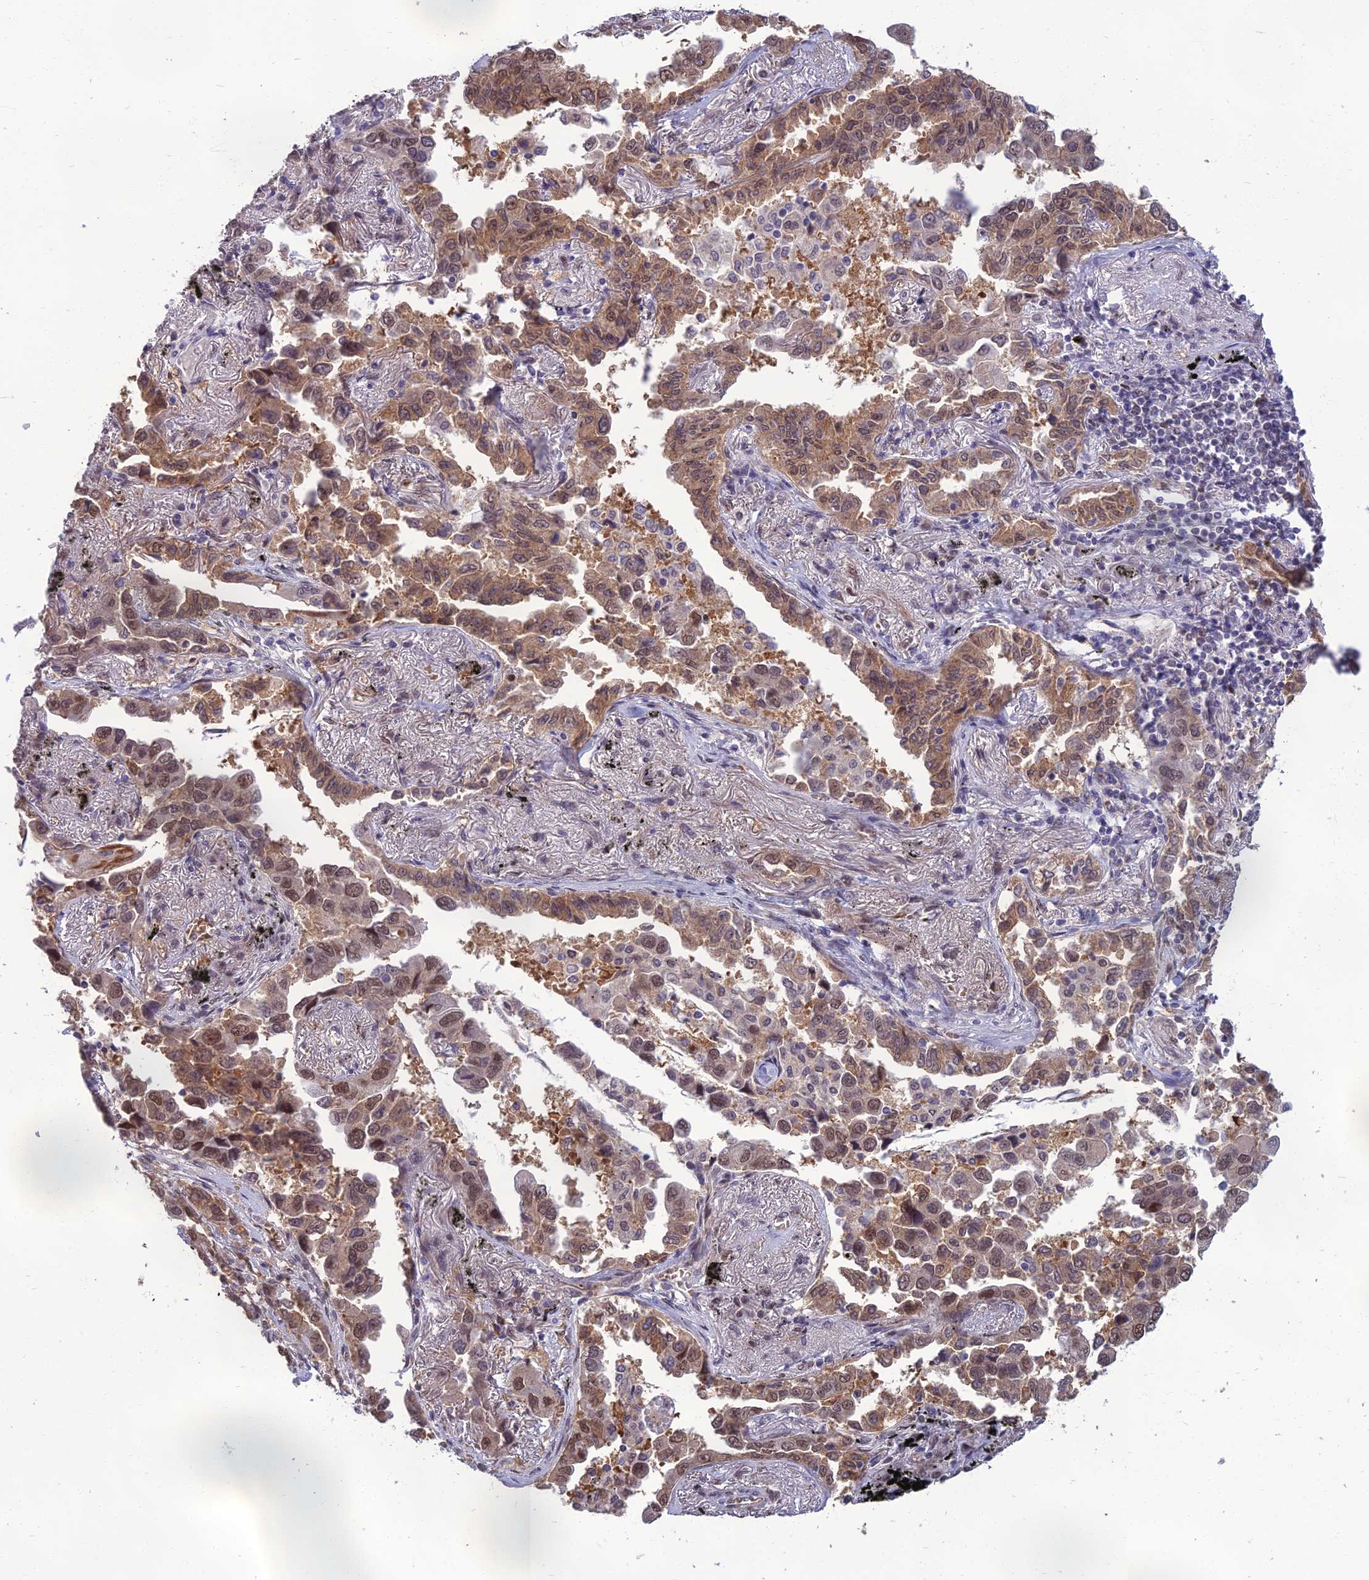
{"staining": {"intensity": "moderate", "quantity": ">75%", "location": "cytoplasmic/membranous,nuclear"}, "tissue": "lung cancer", "cell_type": "Tumor cells", "image_type": "cancer", "snomed": [{"axis": "morphology", "description": "Adenocarcinoma, NOS"}, {"axis": "topography", "description": "Lung"}], "caption": "Human lung cancer (adenocarcinoma) stained with a brown dye reveals moderate cytoplasmic/membranous and nuclear positive staining in about >75% of tumor cells.", "gene": "NR4A3", "patient": {"sex": "male", "age": 67}}